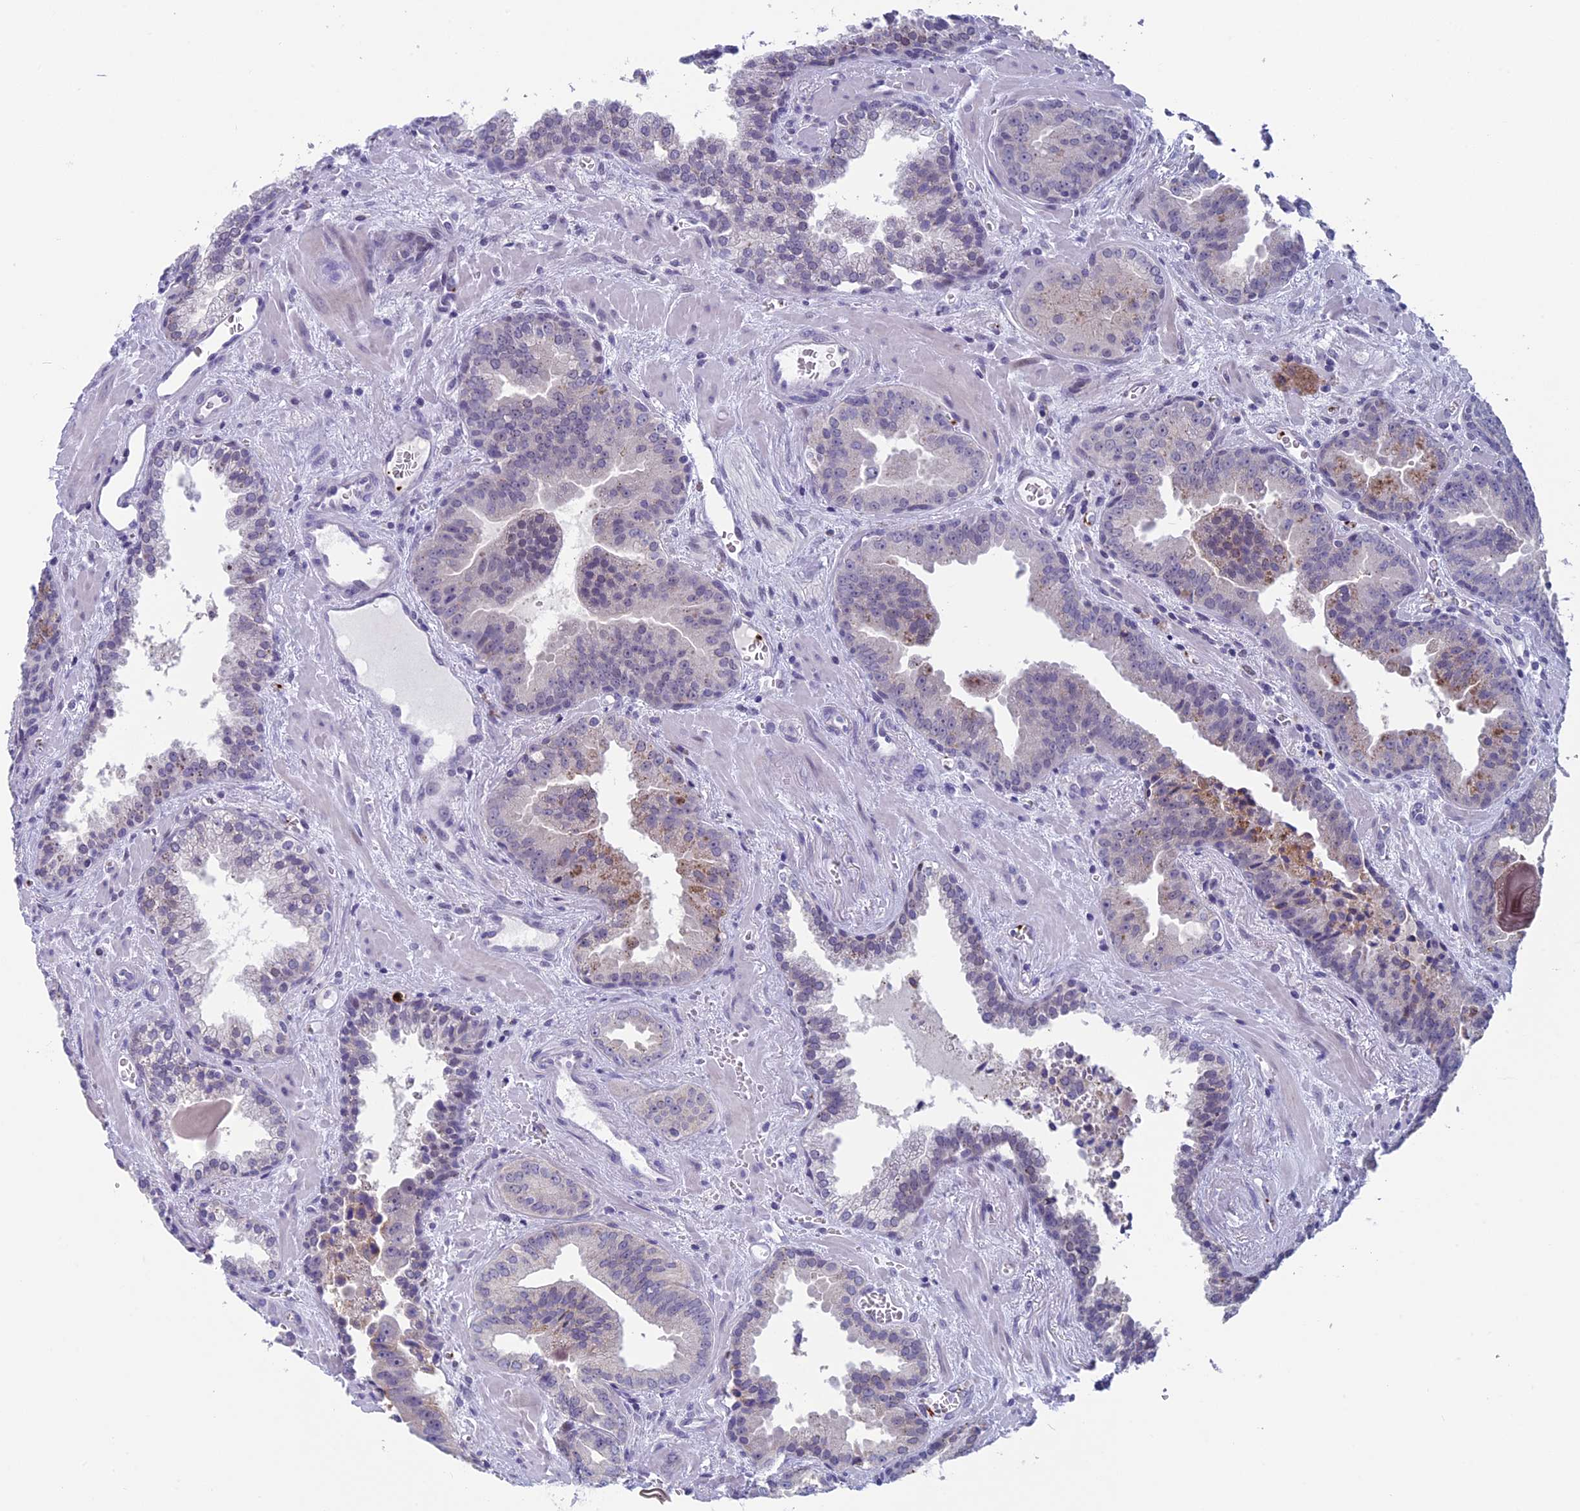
{"staining": {"intensity": "negative", "quantity": "none", "location": "none"}, "tissue": "prostate cancer", "cell_type": "Tumor cells", "image_type": "cancer", "snomed": [{"axis": "morphology", "description": "Adenocarcinoma, High grade"}, {"axis": "topography", "description": "Prostate"}], "caption": "Prostate cancer was stained to show a protein in brown. There is no significant expression in tumor cells.", "gene": "AIFM2", "patient": {"sex": "male", "age": 68}}